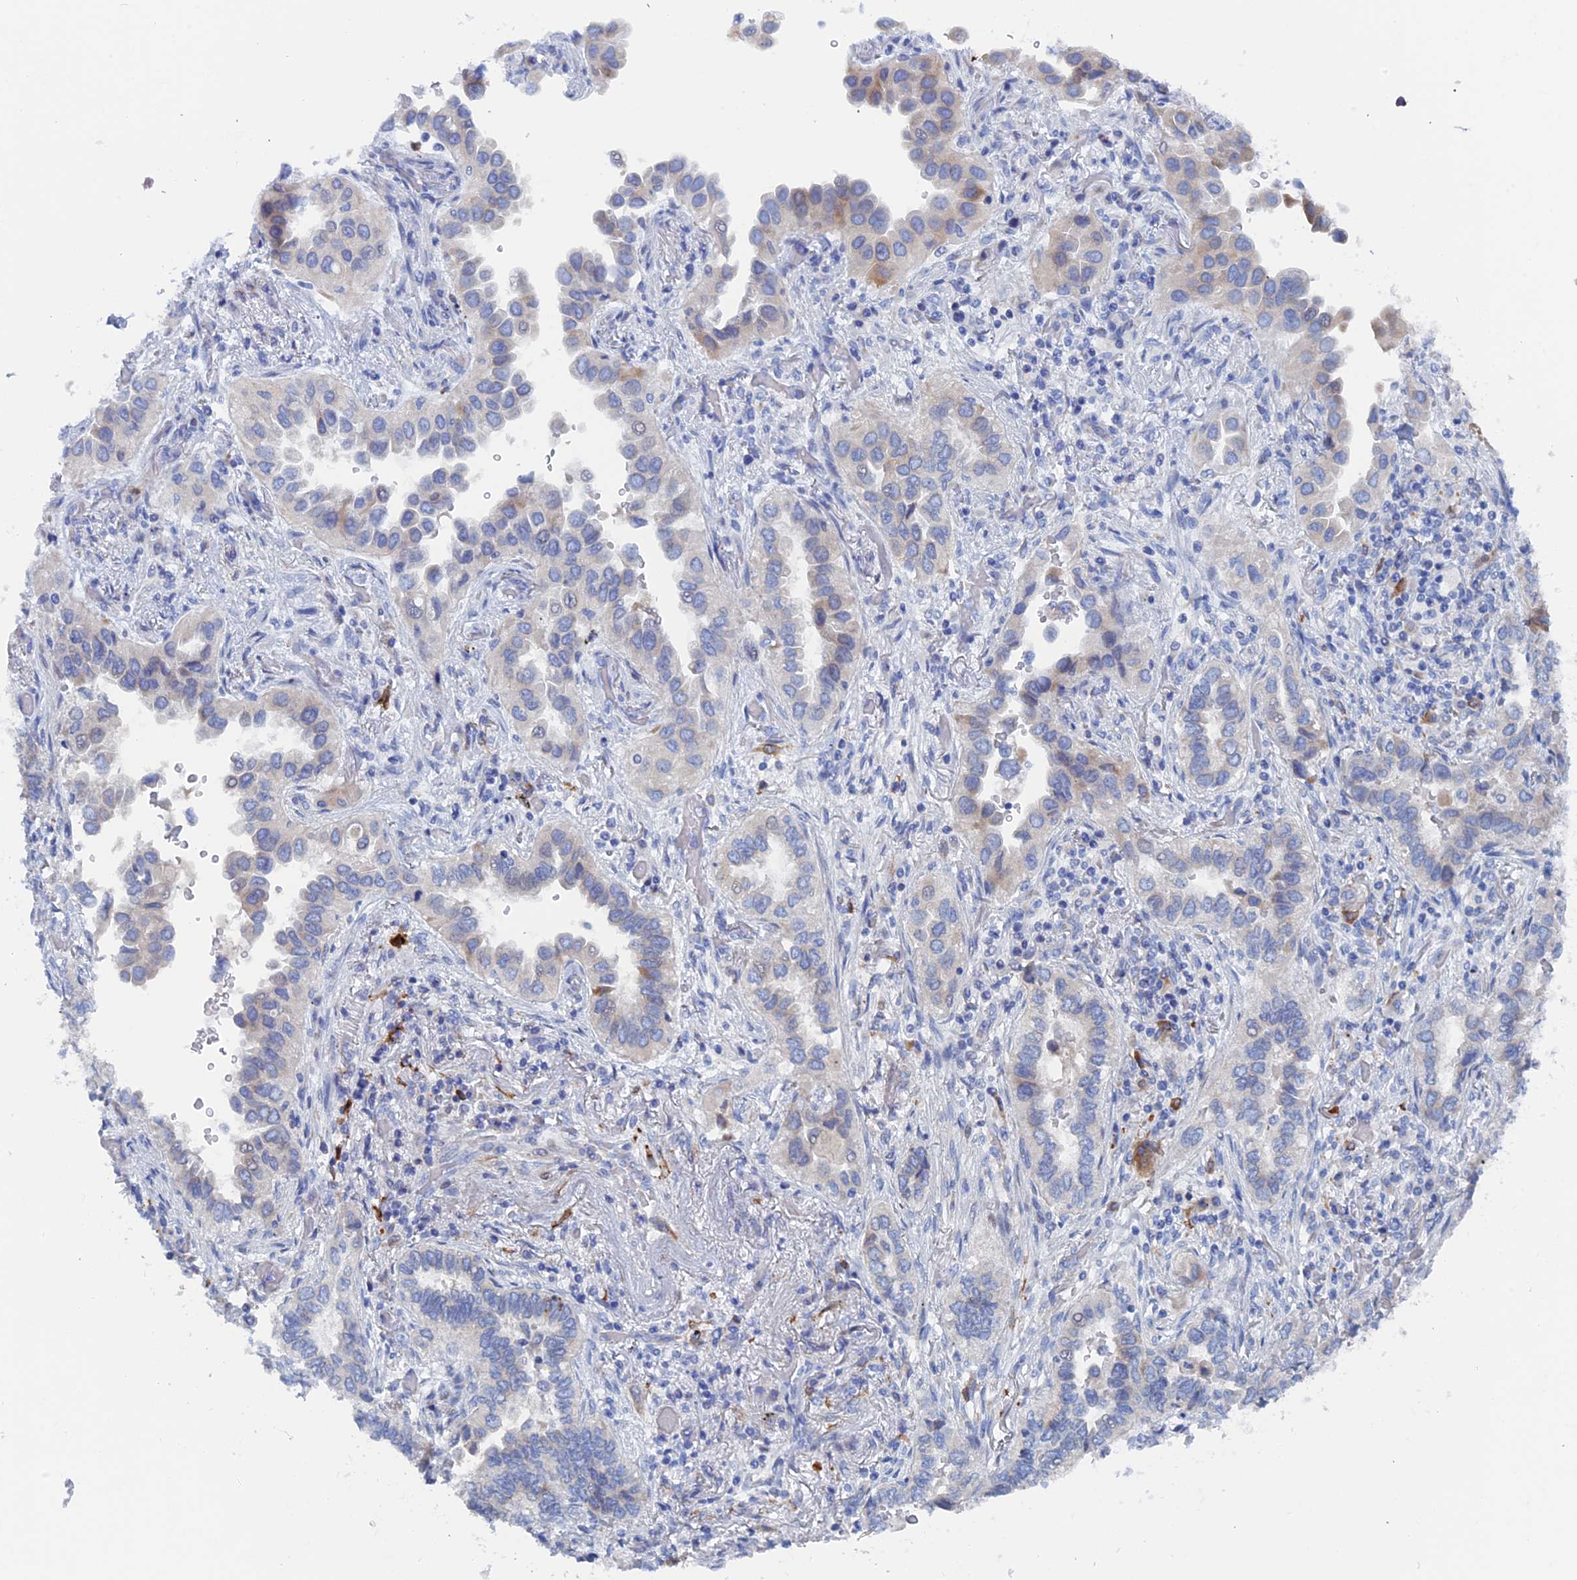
{"staining": {"intensity": "negative", "quantity": "none", "location": "none"}, "tissue": "lung cancer", "cell_type": "Tumor cells", "image_type": "cancer", "snomed": [{"axis": "morphology", "description": "Adenocarcinoma, NOS"}, {"axis": "topography", "description": "Lung"}], "caption": "Immunohistochemistry photomicrograph of neoplastic tissue: human lung cancer stained with DAB exhibits no significant protein staining in tumor cells. The staining is performed using DAB (3,3'-diaminobenzidine) brown chromogen with nuclei counter-stained in using hematoxylin.", "gene": "COG7", "patient": {"sex": "female", "age": 76}}